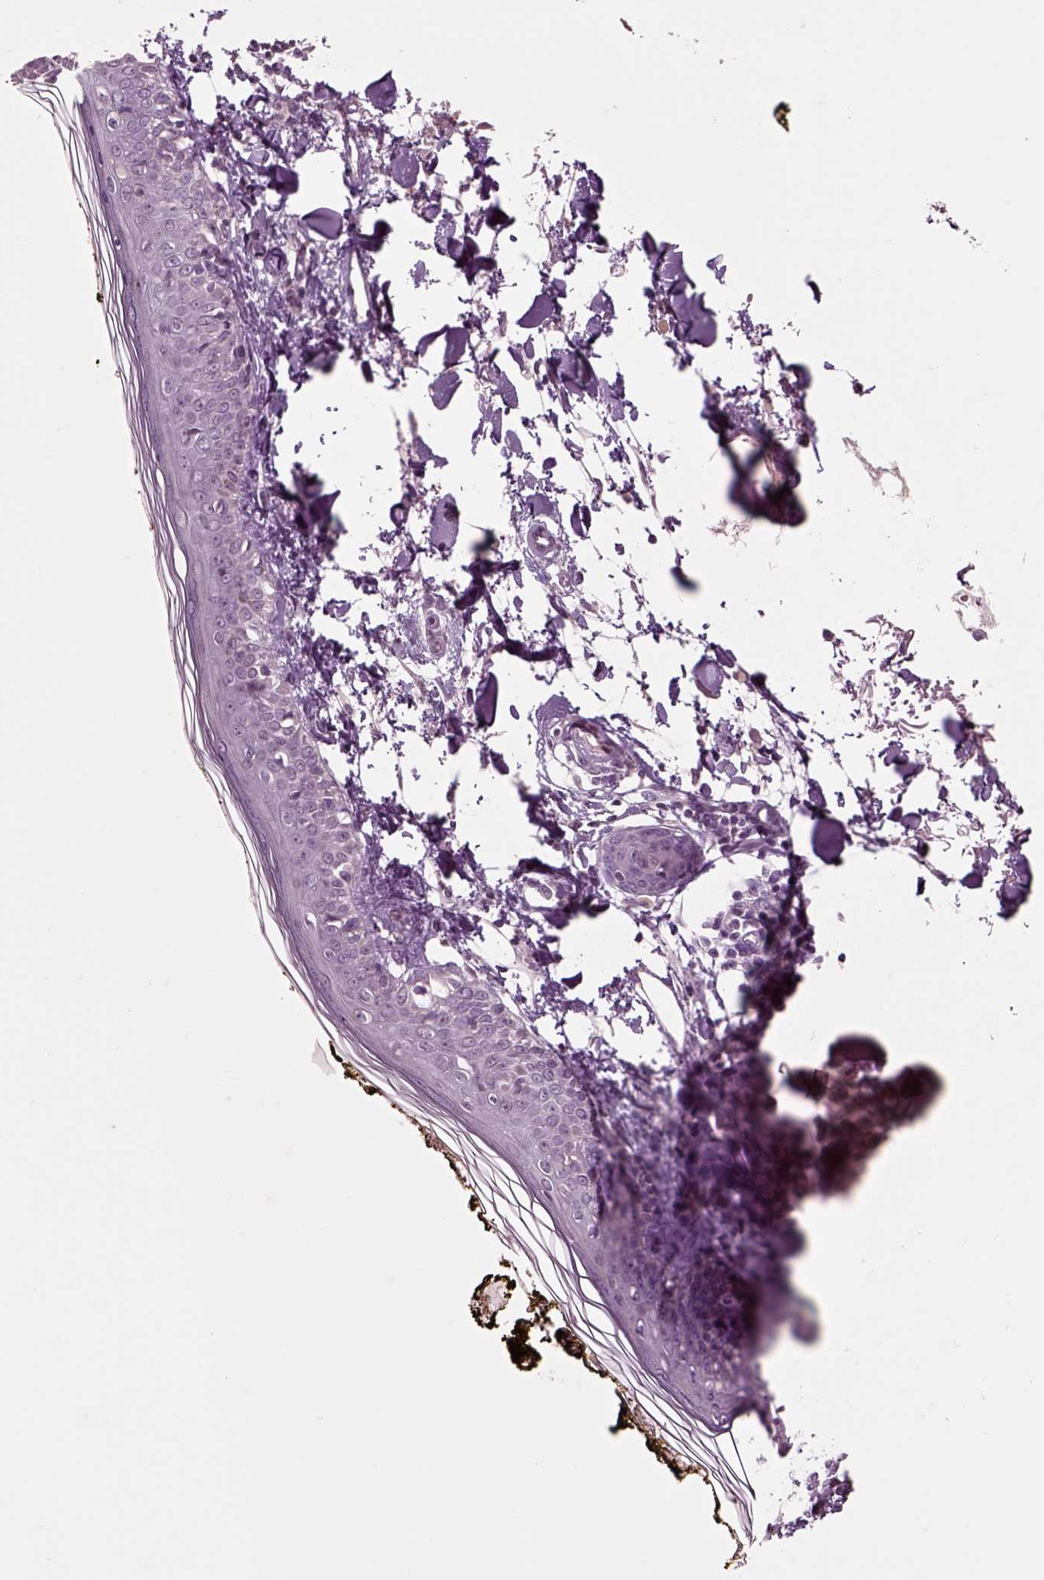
{"staining": {"intensity": "negative", "quantity": "none", "location": "none"}, "tissue": "skin", "cell_type": "Fibroblasts", "image_type": "normal", "snomed": [{"axis": "morphology", "description": "Normal tissue, NOS"}, {"axis": "topography", "description": "Skin"}], "caption": "The immunohistochemistry (IHC) micrograph has no significant staining in fibroblasts of skin. (DAB immunohistochemistry visualized using brightfield microscopy, high magnification).", "gene": "CHGB", "patient": {"sex": "male", "age": 76}}